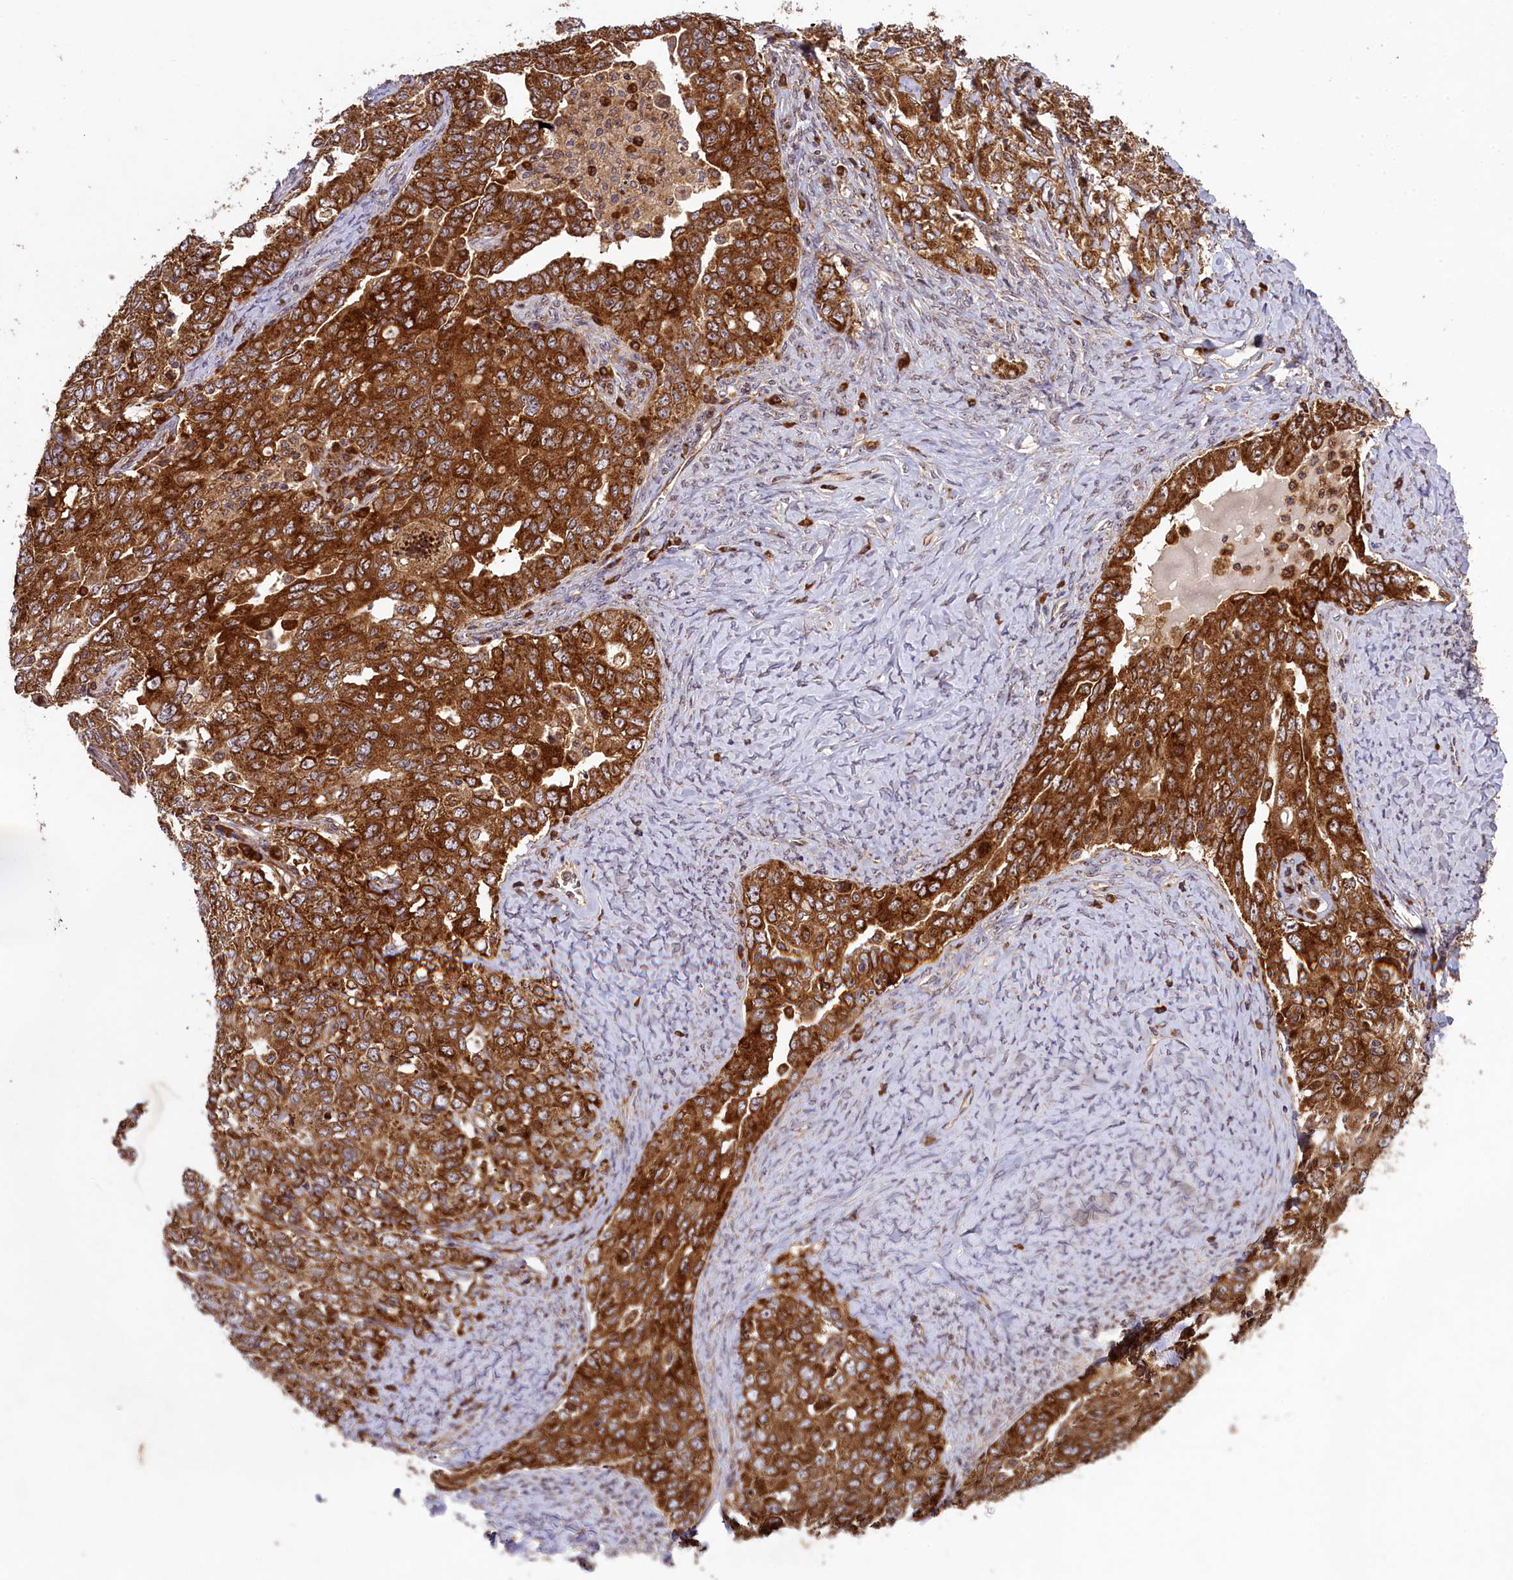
{"staining": {"intensity": "strong", "quantity": ">75%", "location": "cytoplasmic/membranous"}, "tissue": "ovarian cancer", "cell_type": "Tumor cells", "image_type": "cancer", "snomed": [{"axis": "morphology", "description": "Carcinoma, endometroid"}, {"axis": "topography", "description": "Ovary"}], "caption": "A high-resolution image shows immunohistochemistry staining of endometroid carcinoma (ovarian), which reveals strong cytoplasmic/membranous staining in about >75% of tumor cells.", "gene": "LARP4", "patient": {"sex": "female", "age": 62}}